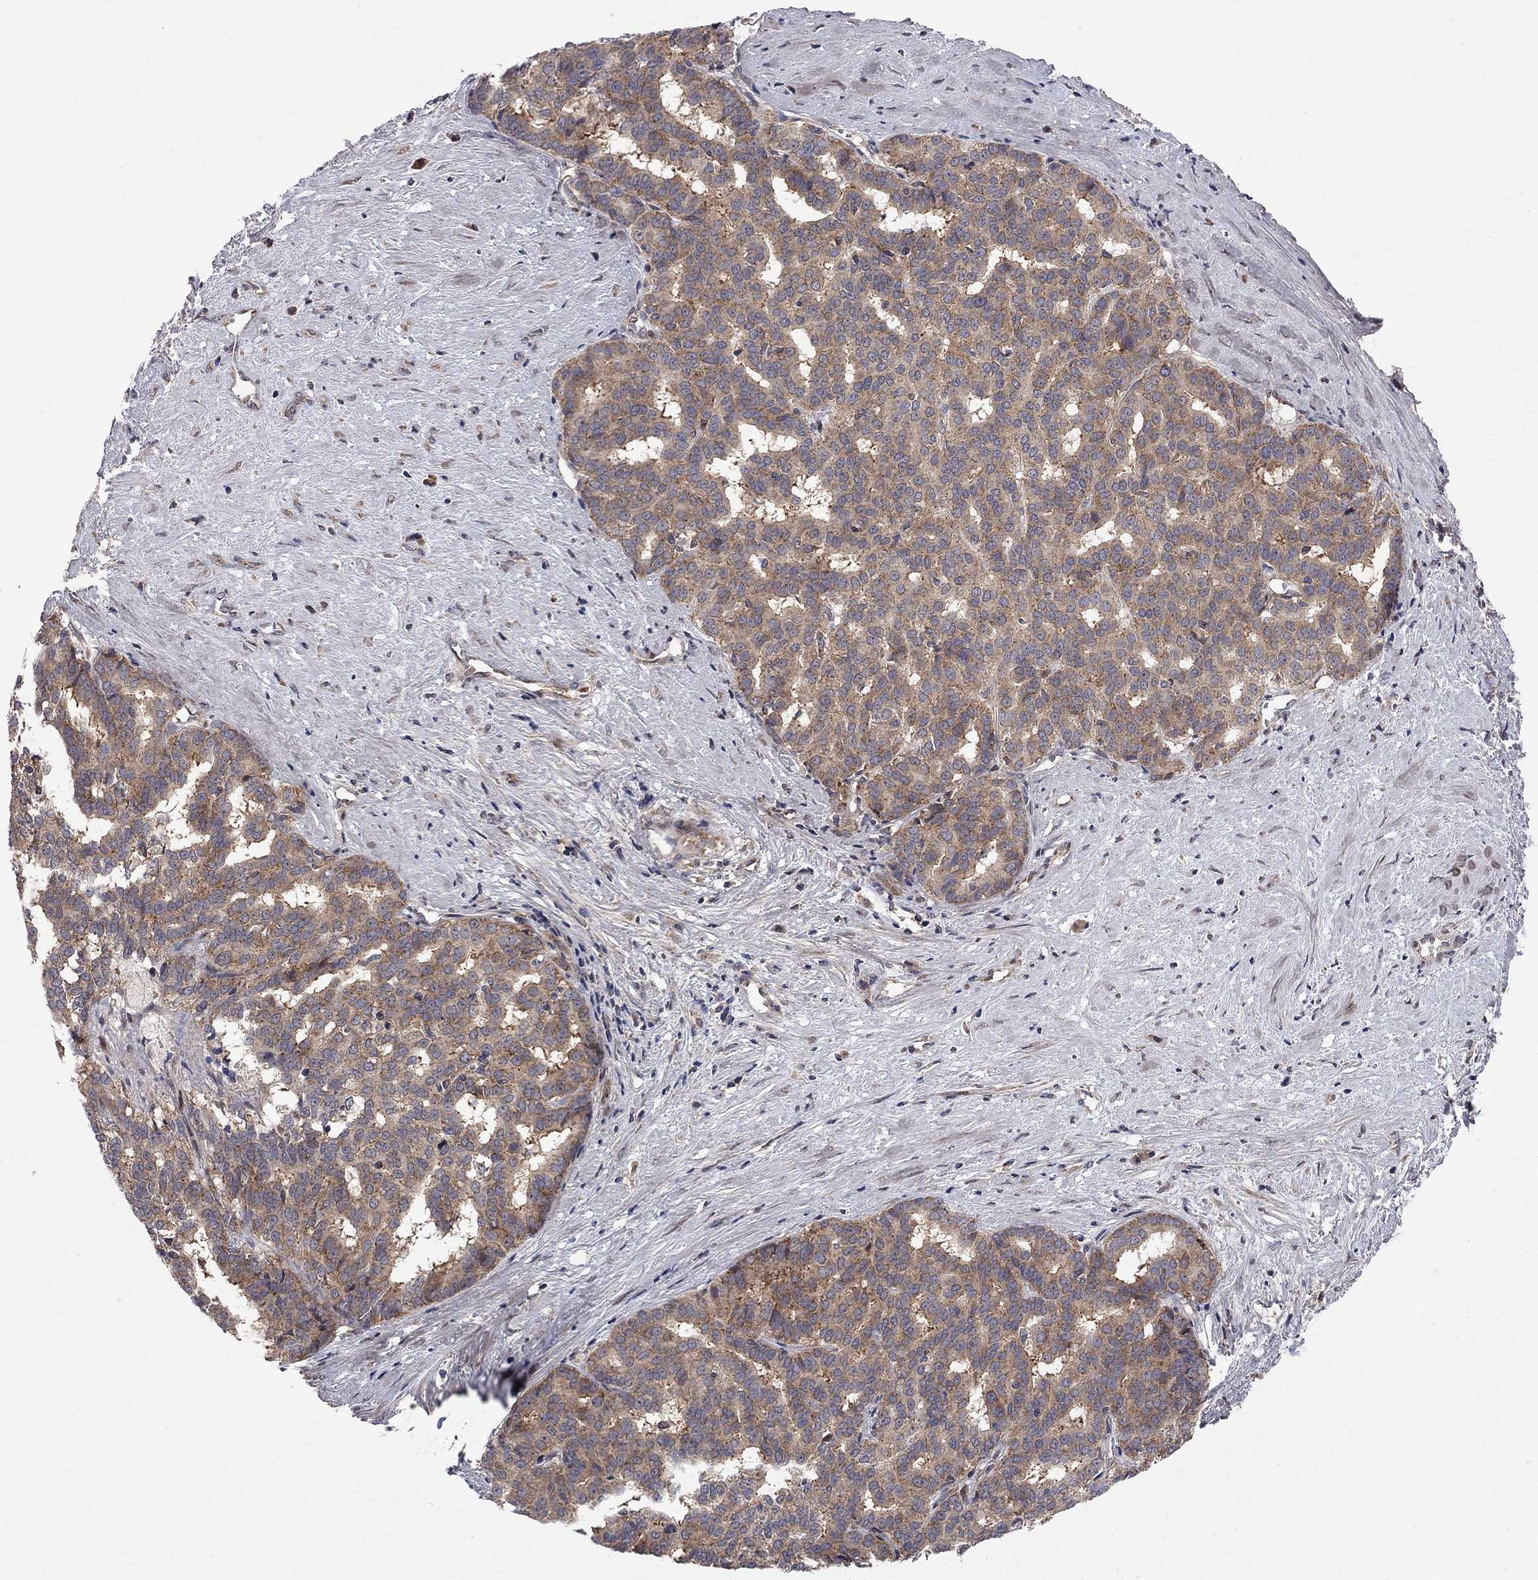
{"staining": {"intensity": "moderate", "quantity": ">75%", "location": "cytoplasmic/membranous"}, "tissue": "liver cancer", "cell_type": "Tumor cells", "image_type": "cancer", "snomed": [{"axis": "morphology", "description": "Cholangiocarcinoma"}, {"axis": "topography", "description": "Liver"}], "caption": "Cholangiocarcinoma (liver) stained for a protein (brown) reveals moderate cytoplasmic/membranous positive staining in approximately >75% of tumor cells.", "gene": "CNOT11", "patient": {"sex": "female", "age": 47}}